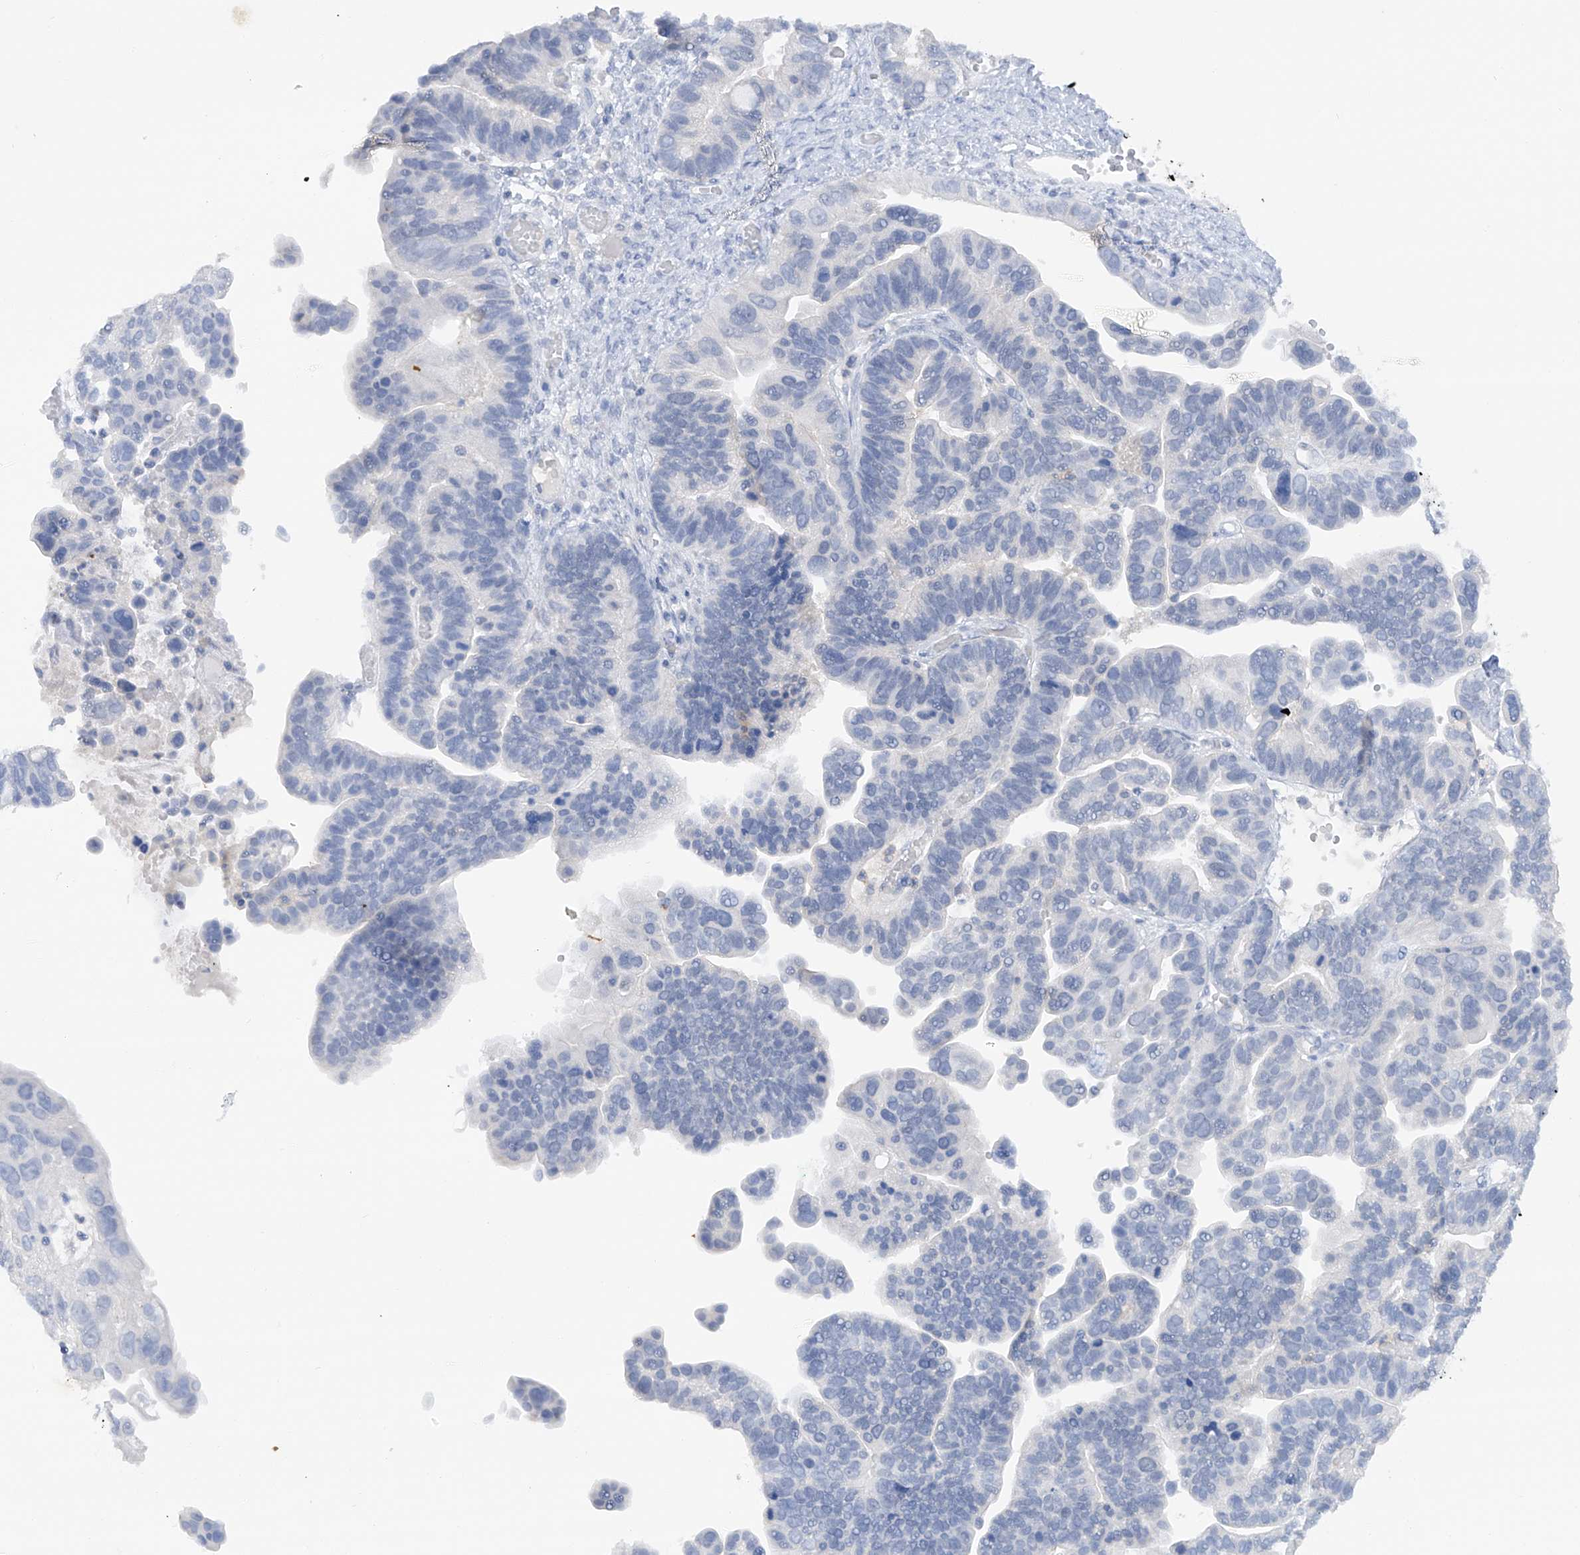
{"staining": {"intensity": "negative", "quantity": "none", "location": "none"}, "tissue": "ovarian cancer", "cell_type": "Tumor cells", "image_type": "cancer", "snomed": [{"axis": "morphology", "description": "Cystadenocarcinoma, serous, NOS"}, {"axis": "topography", "description": "Ovary"}], "caption": "A micrograph of human serous cystadenocarcinoma (ovarian) is negative for staining in tumor cells. (DAB immunohistochemistry (IHC), high magnification).", "gene": "HAS3", "patient": {"sex": "female", "age": 56}}